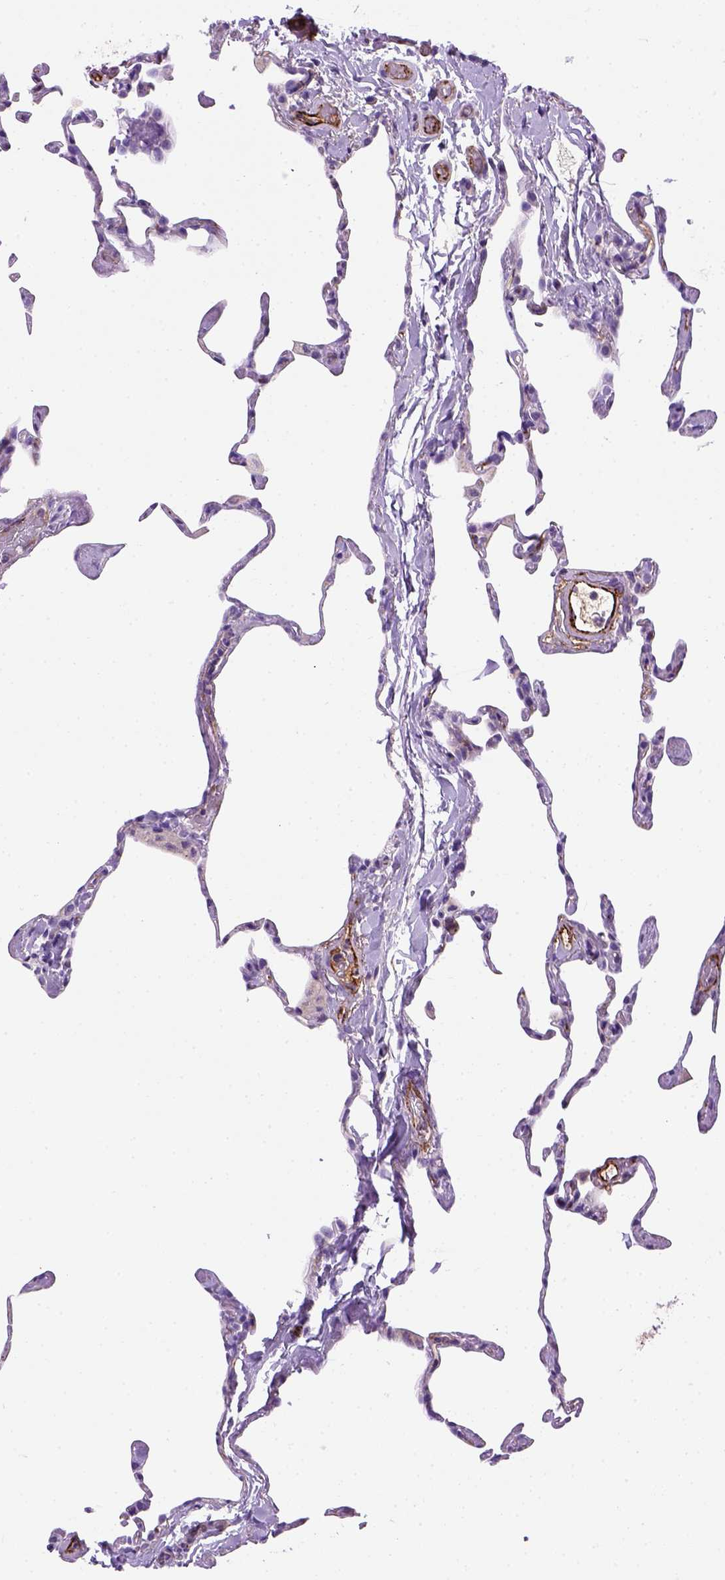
{"staining": {"intensity": "negative", "quantity": "none", "location": "none"}, "tissue": "lung", "cell_type": "Alveolar cells", "image_type": "normal", "snomed": [{"axis": "morphology", "description": "Normal tissue, NOS"}, {"axis": "topography", "description": "Lung"}], "caption": "Immunohistochemical staining of unremarkable lung demonstrates no significant staining in alveolar cells.", "gene": "VWF", "patient": {"sex": "male", "age": 65}}